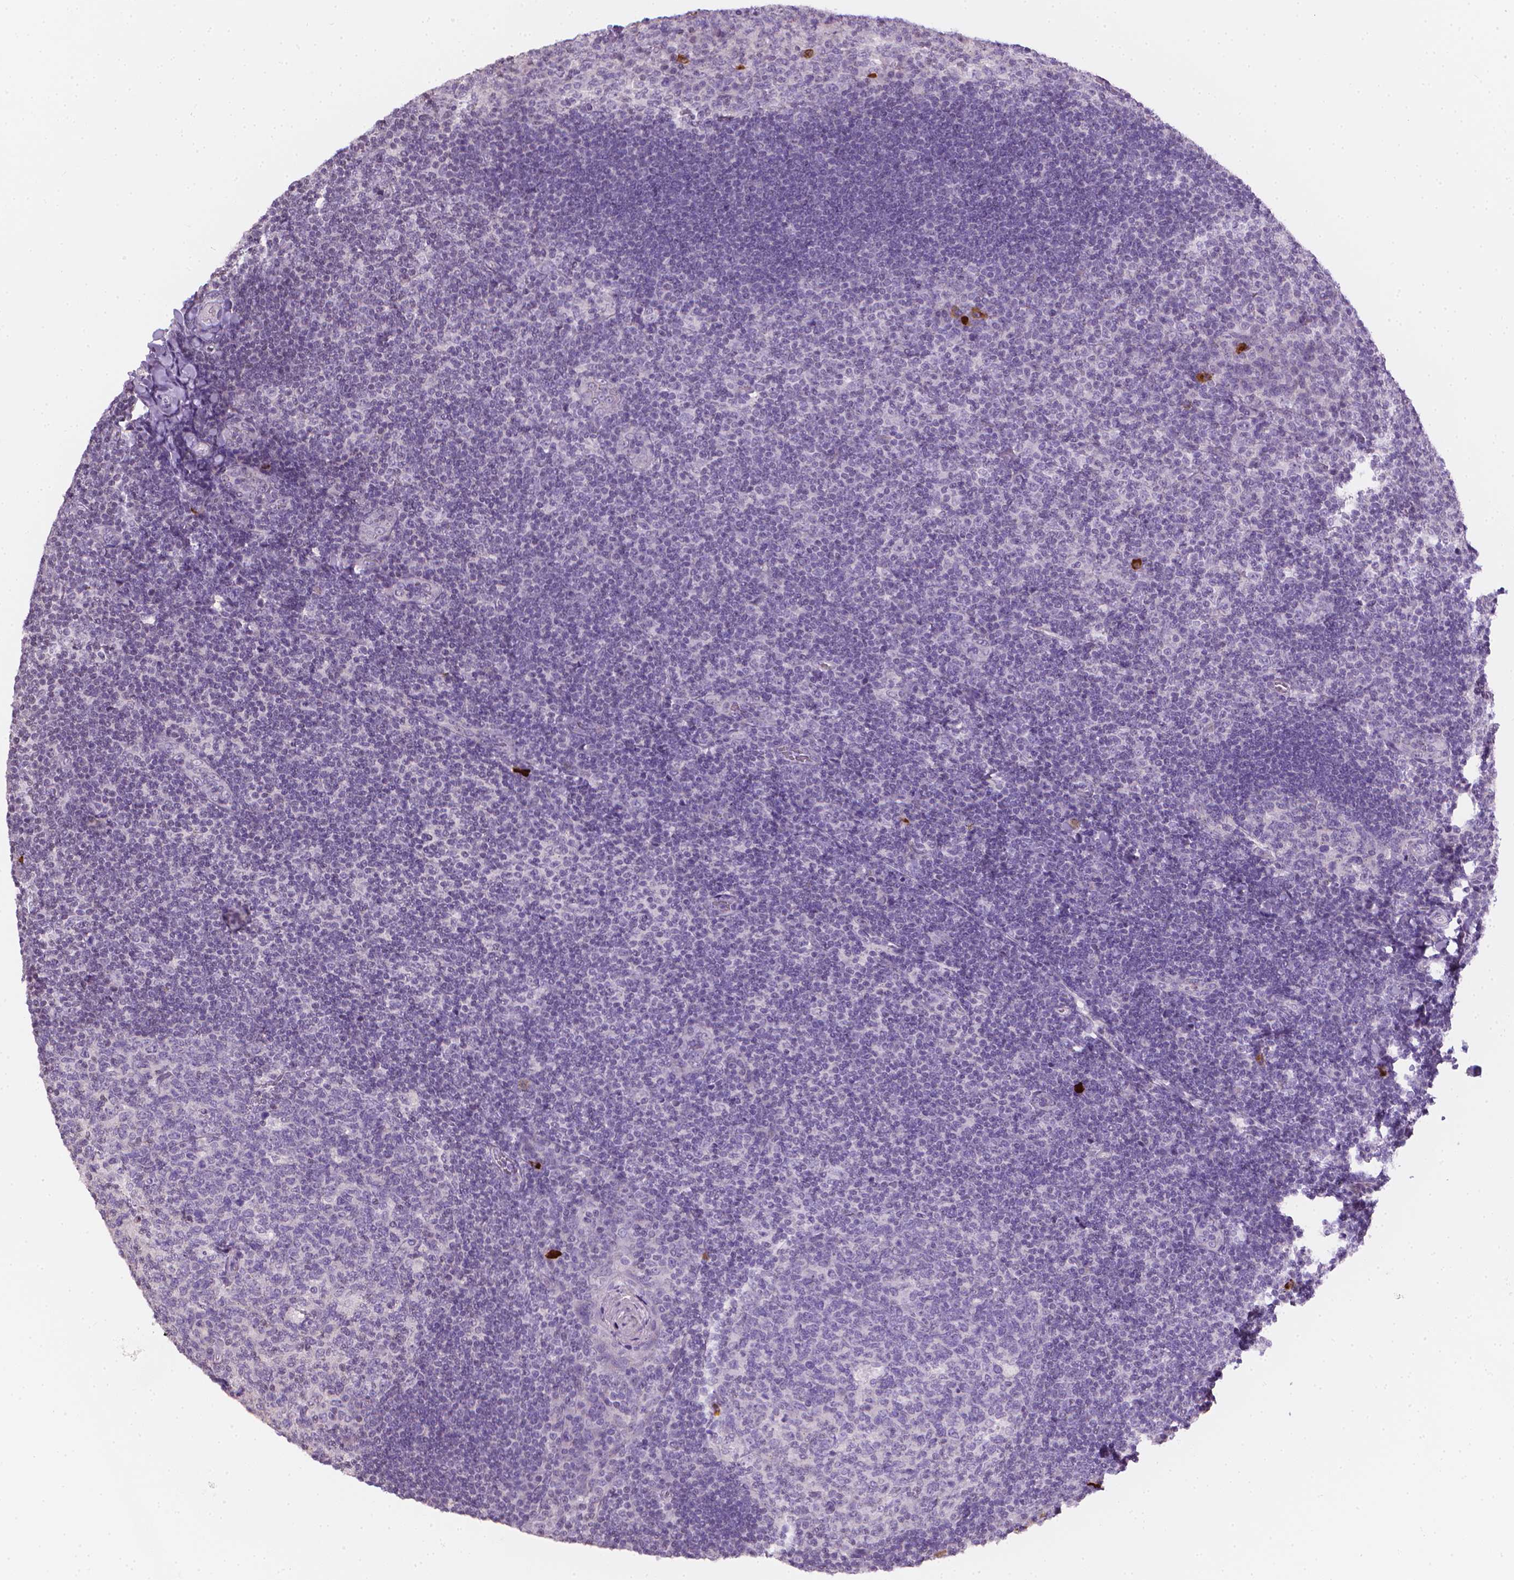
{"staining": {"intensity": "negative", "quantity": "none", "location": "none"}, "tissue": "tonsil", "cell_type": "Germinal center cells", "image_type": "normal", "snomed": [{"axis": "morphology", "description": "Normal tissue, NOS"}, {"axis": "topography", "description": "Tonsil"}], "caption": "Immunohistochemistry (IHC) micrograph of unremarkable tonsil stained for a protein (brown), which reveals no staining in germinal center cells.", "gene": "NCAN", "patient": {"sex": "male", "age": 17}}